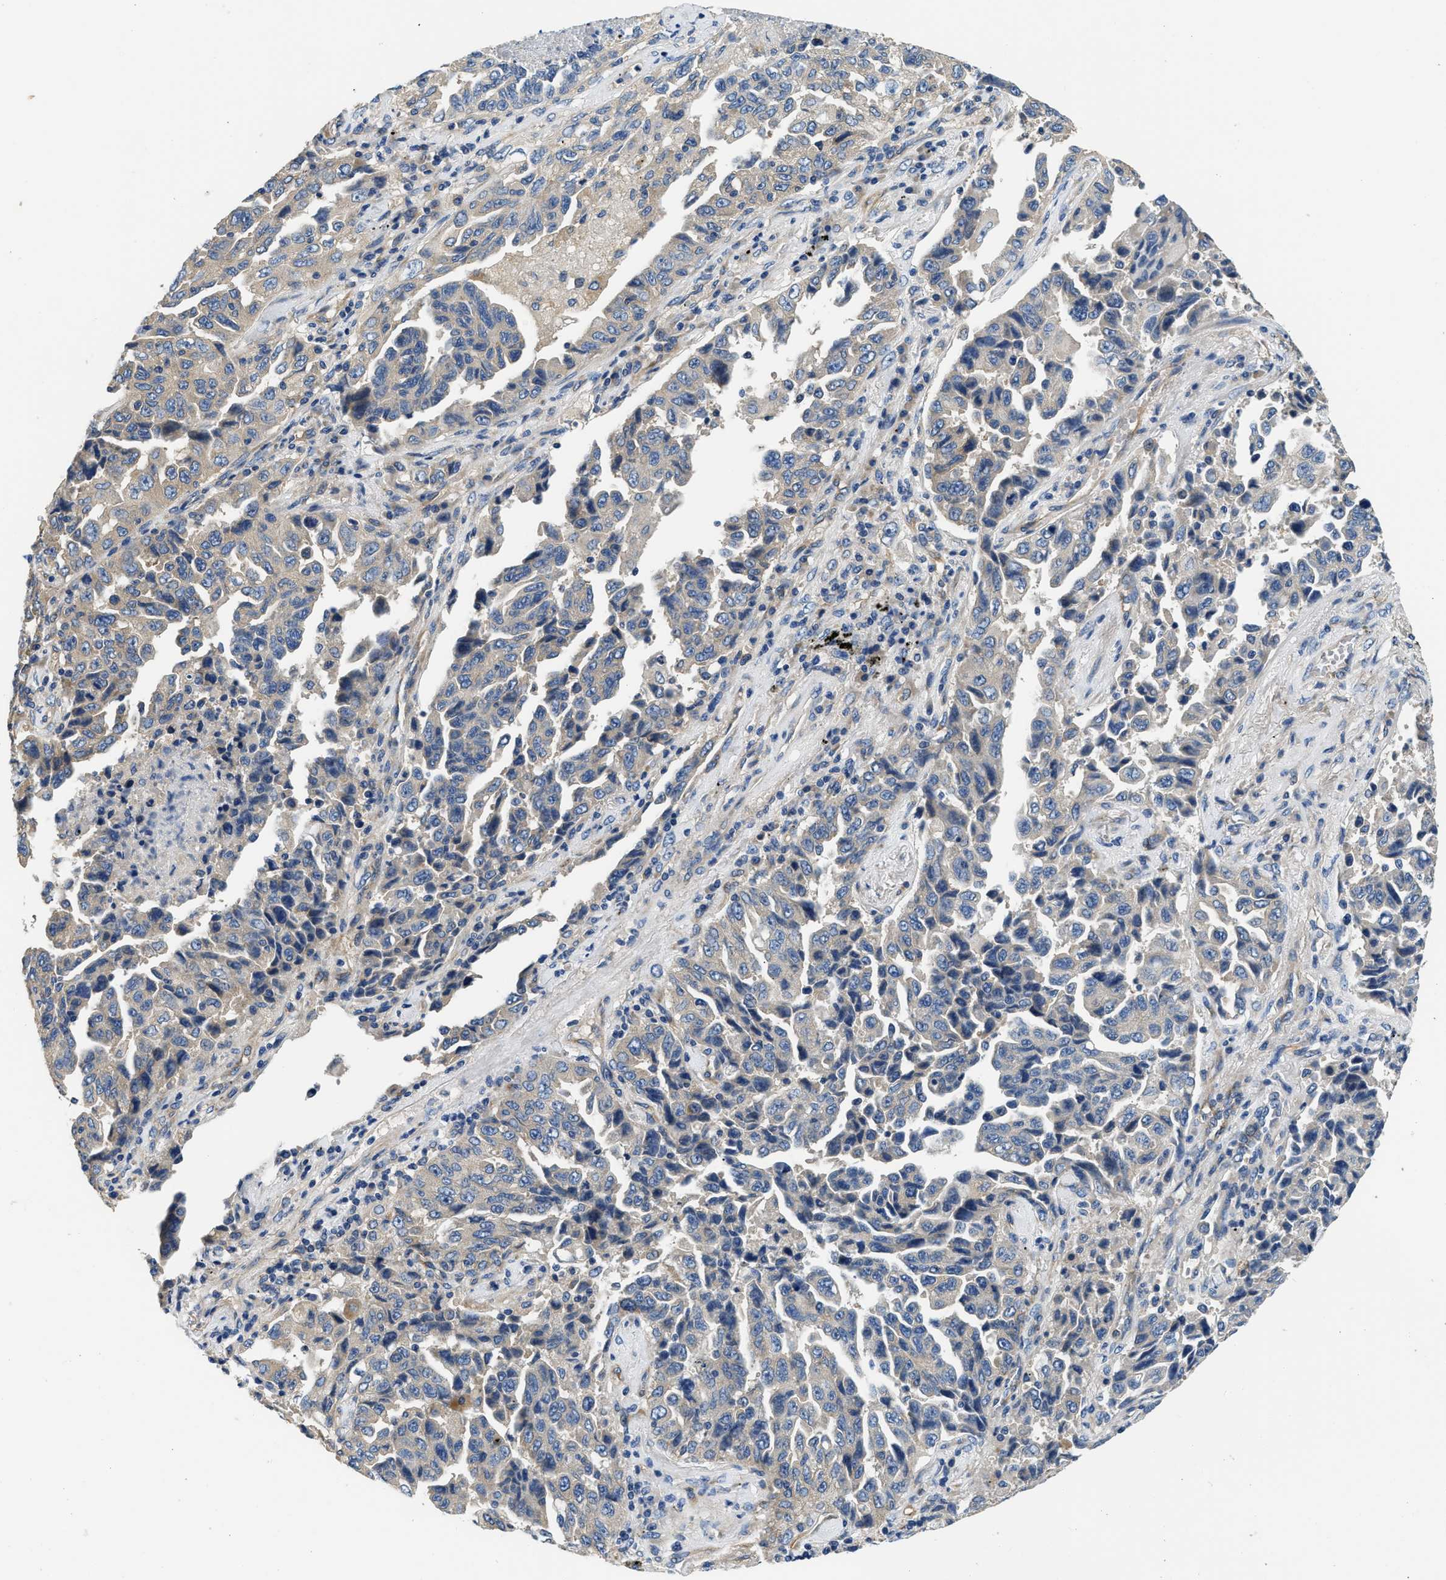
{"staining": {"intensity": "moderate", "quantity": "<25%", "location": "cytoplasmic/membranous"}, "tissue": "lung cancer", "cell_type": "Tumor cells", "image_type": "cancer", "snomed": [{"axis": "morphology", "description": "Adenocarcinoma, NOS"}, {"axis": "topography", "description": "Lung"}], "caption": "Immunohistochemical staining of human lung adenocarcinoma demonstrates low levels of moderate cytoplasmic/membranous protein expression in approximately <25% of tumor cells.", "gene": "CSDE1", "patient": {"sex": "female", "age": 51}}